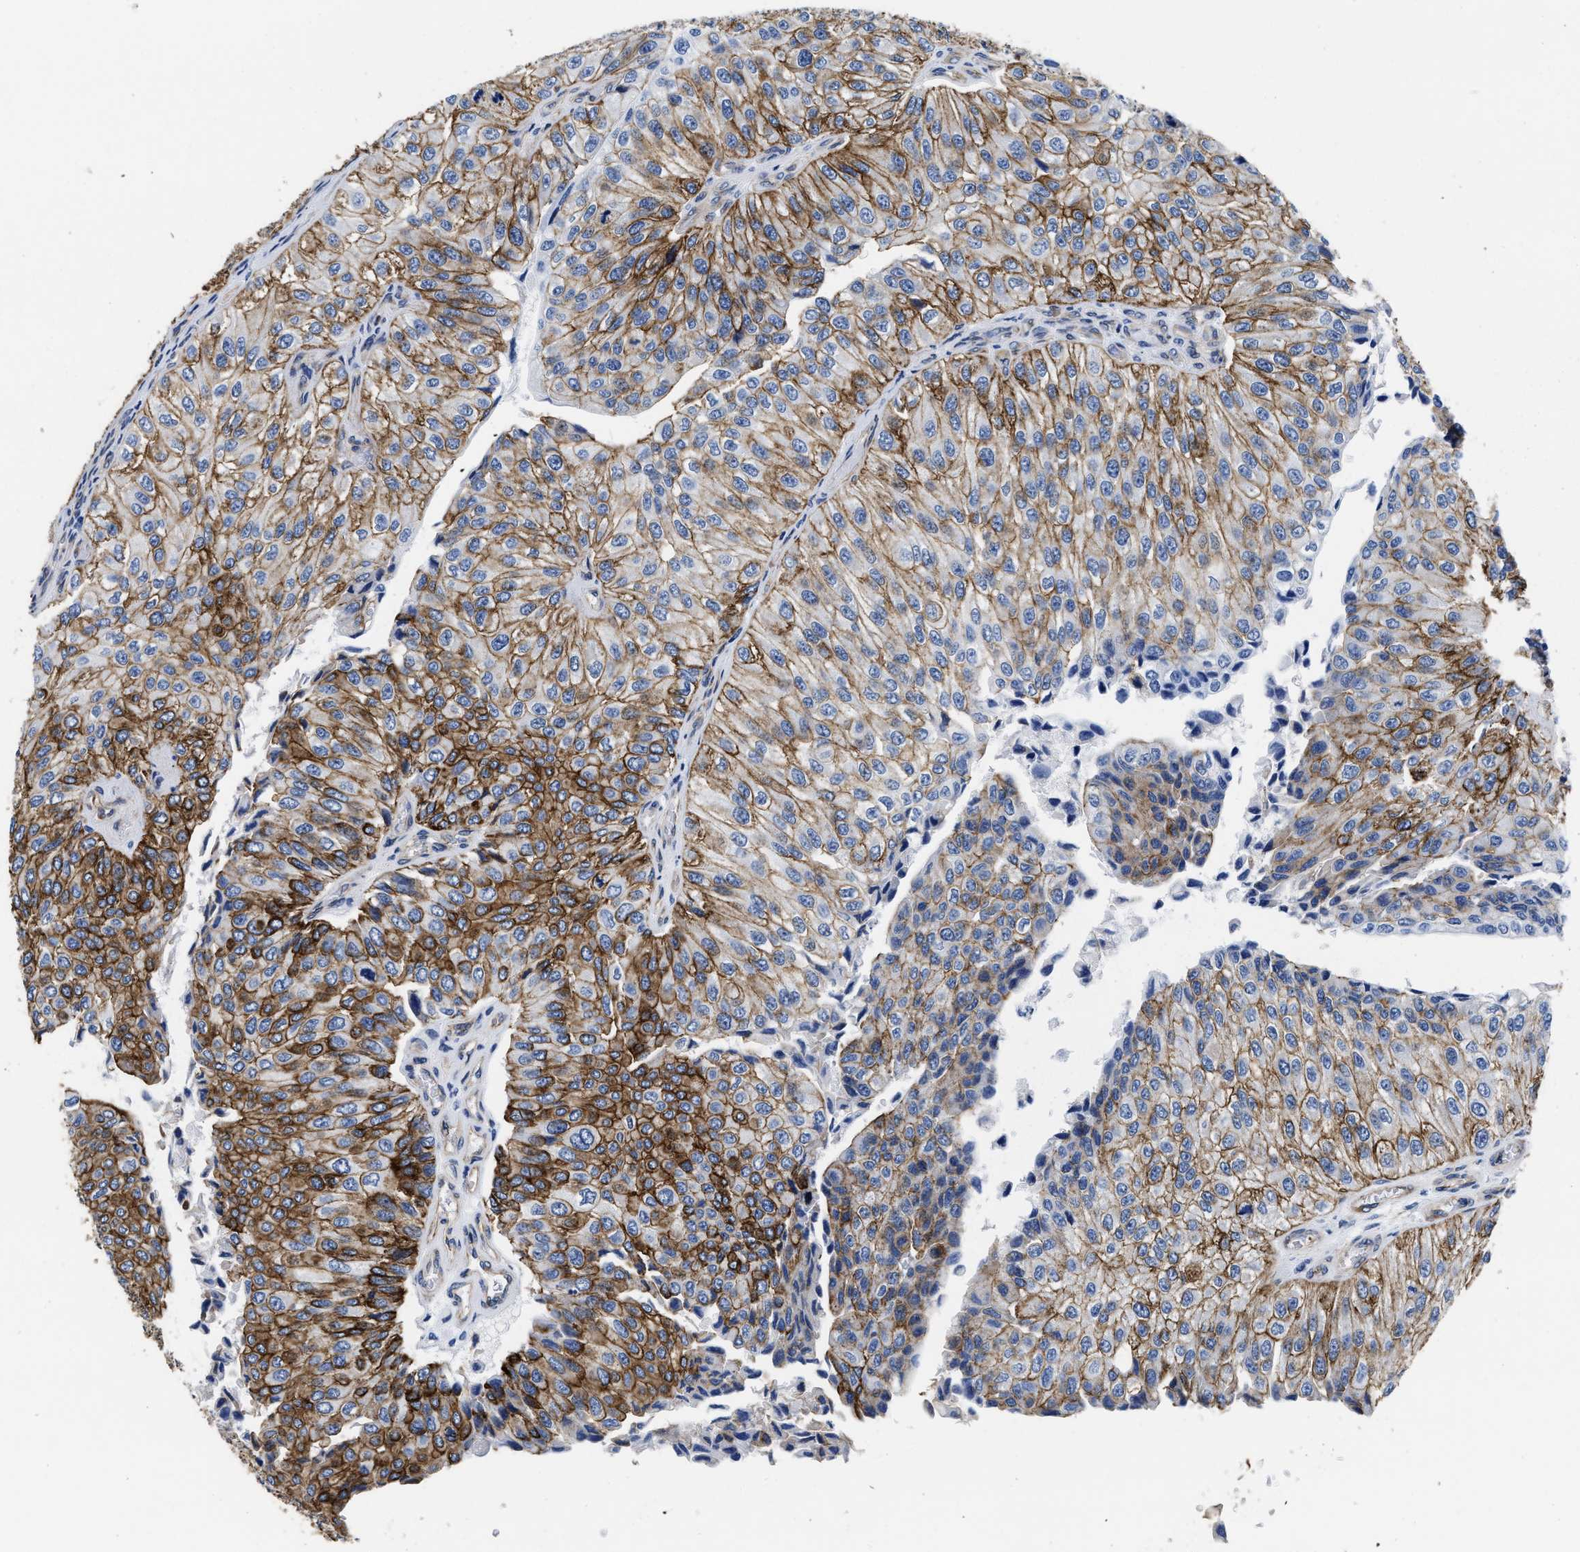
{"staining": {"intensity": "moderate", "quantity": ">75%", "location": "cytoplasmic/membranous"}, "tissue": "urothelial cancer", "cell_type": "Tumor cells", "image_type": "cancer", "snomed": [{"axis": "morphology", "description": "Urothelial carcinoma, High grade"}, {"axis": "topography", "description": "Kidney"}, {"axis": "topography", "description": "Urinary bladder"}], "caption": "Immunohistochemistry (IHC) of human urothelial cancer demonstrates medium levels of moderate cytoplasmic/membranous staining in about >75% of tumor cells.", "gene": "TRIM29", "patient": {"sex": "male", "age": 77}}